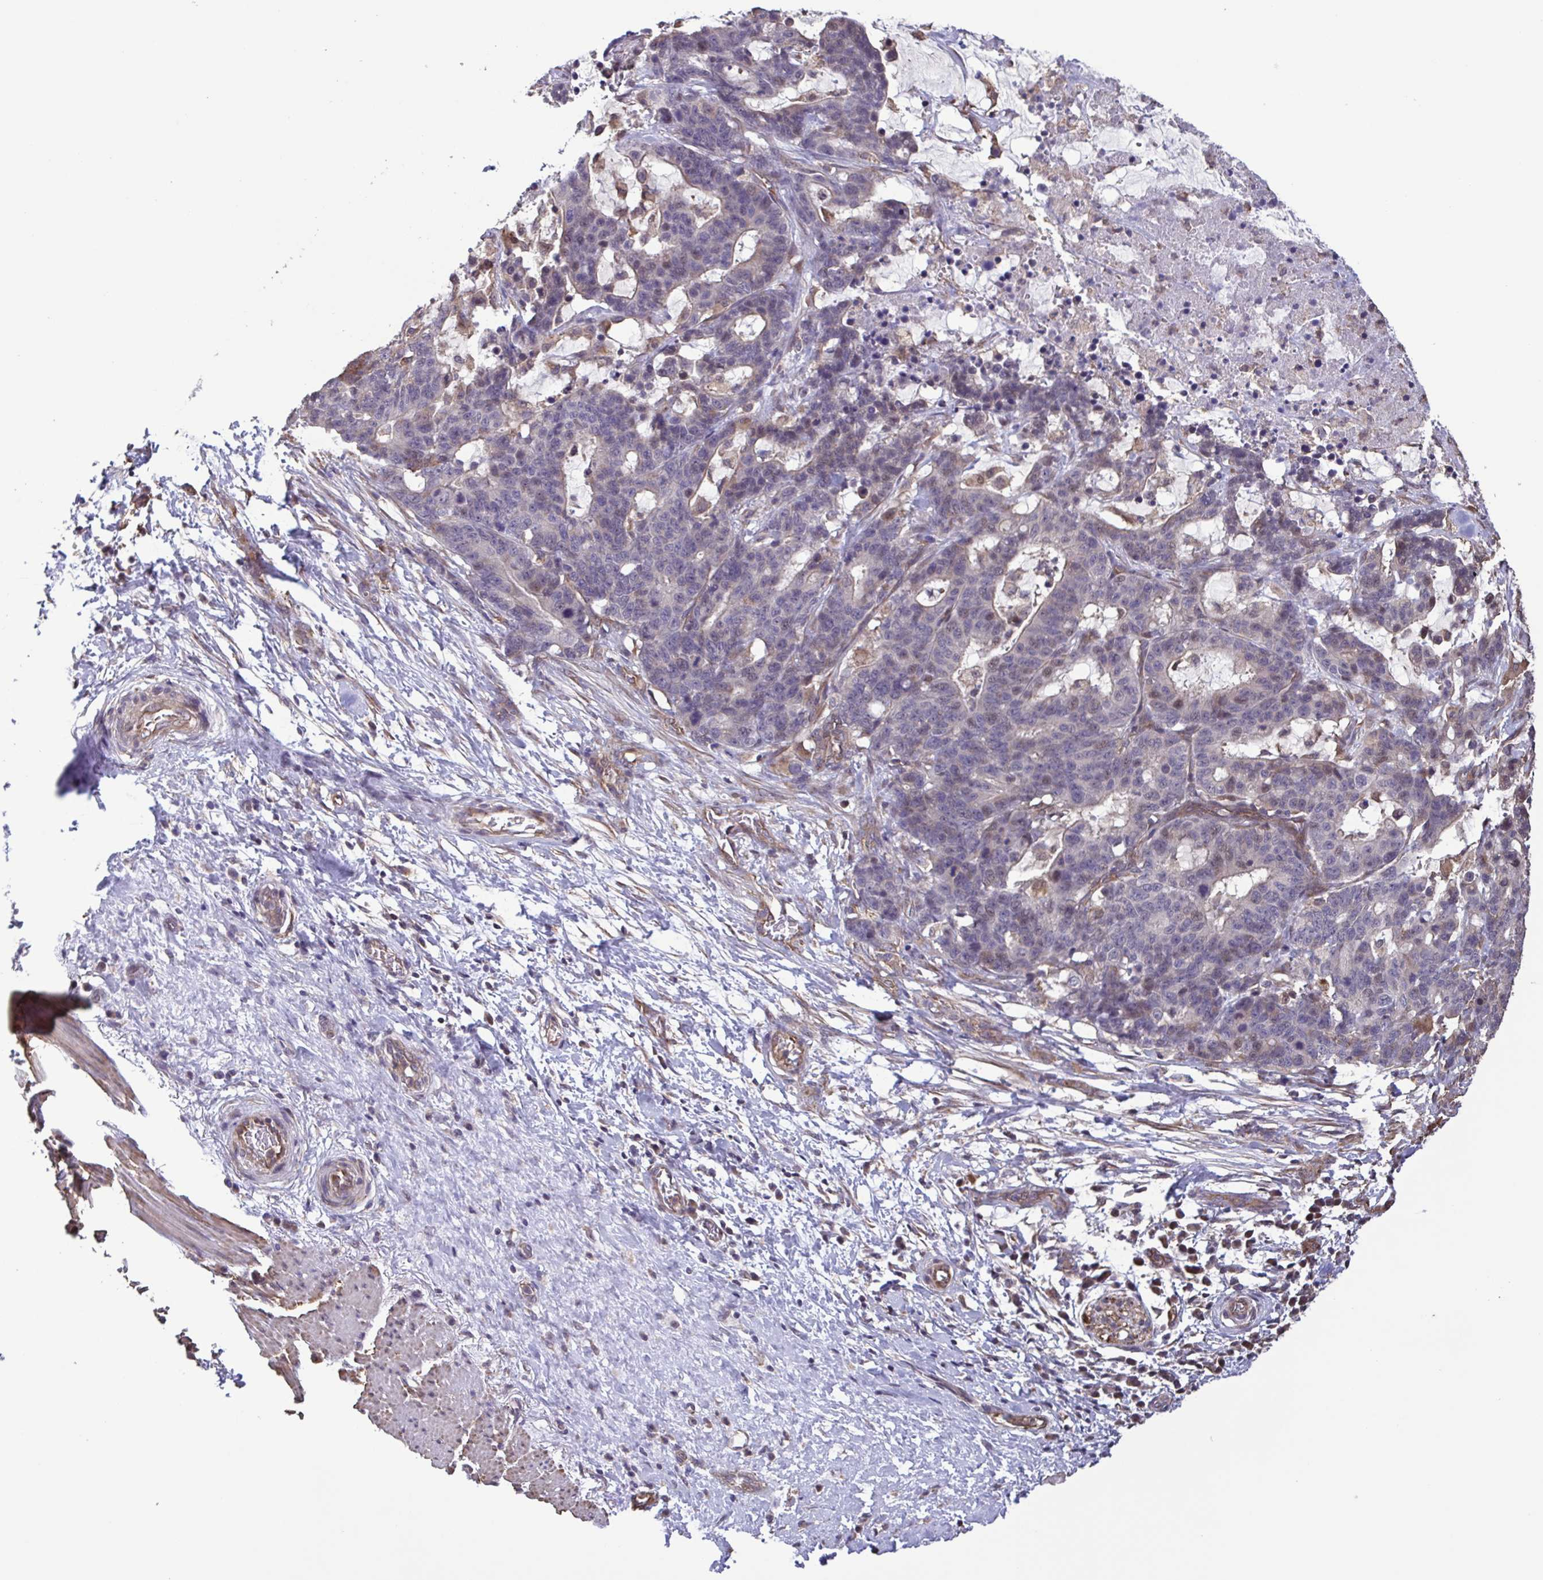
{"staining": {"intensity": "negative", "quantity": "none", "location": "none"}, "tissue": "stomach cancer", "cell_type": "Tumor cells", "image_type": "cancer", "snomed": [{"axis": "morphology", "description": "Normal tissue, NOS"}, {"axis": "morphology", "description": "Adenocarcinoma, NOS"}, {"axis": "topography", "description": "Stomach"}], "caption": "This is a micrograph of IHC staining of stomach cancer (adenocarcinoma), which shows no positivity in tumor cells.", "gene": "ZNF200", "patient": {"sex": "female", "age": 64}}